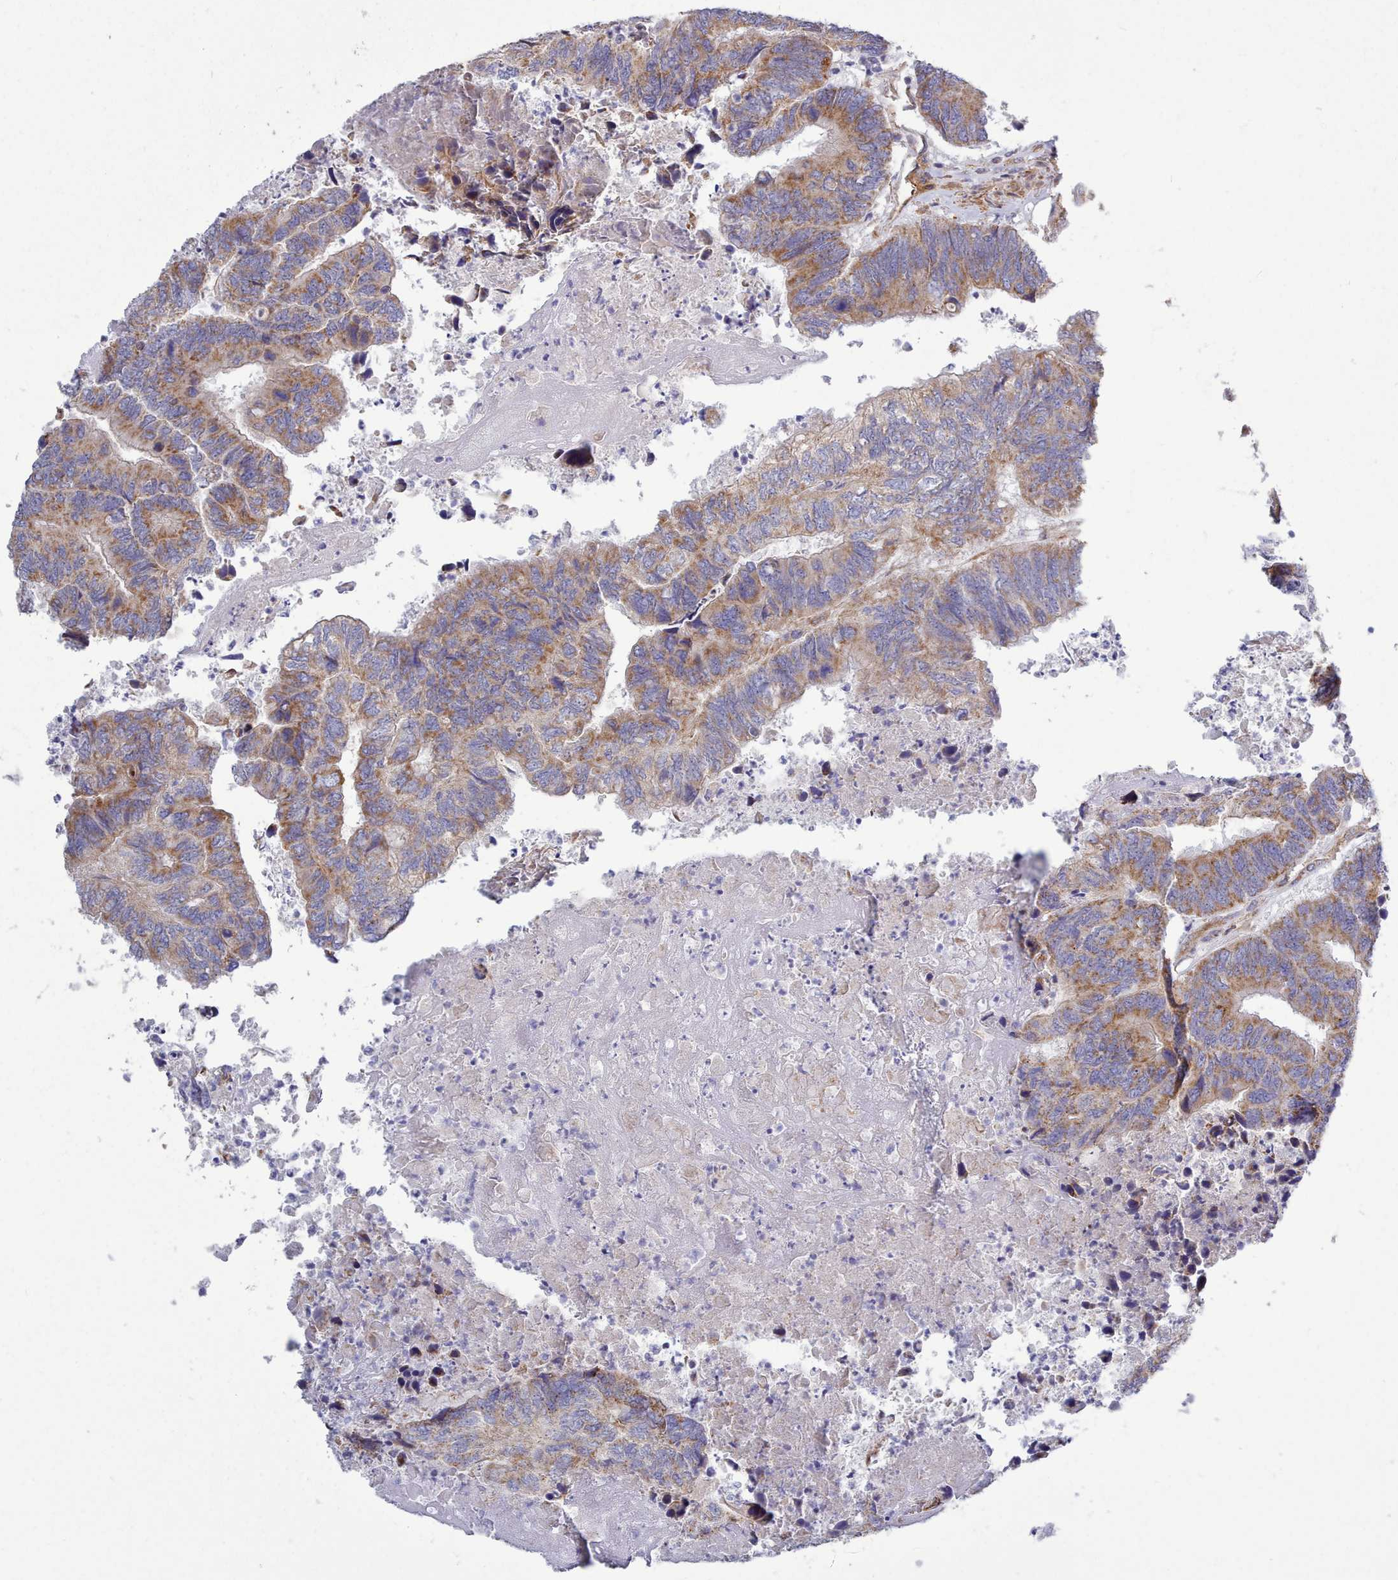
{"staining": {"intensity": "moderate", "quantity": ">75%", "location": "cytoplasmic/membranous"}, "tissue": "colorectal cancer", "cell_type": "Tumor cells", "image_type": "cancer", "snomed": [{"axis": "morphology", "description": "Adenocarcinoma, NOS"}, {"axis": "topography", "description": "Colon"}], "caption": "Human adenocarcinoma (colorectal) stained for a protein (brown) reveals moderate cytoplasmic/membranous positive staining in approximately >75% of tumor cells.", "gene": "MRPL21", "patient": {"sex": "female", "age": 67}}